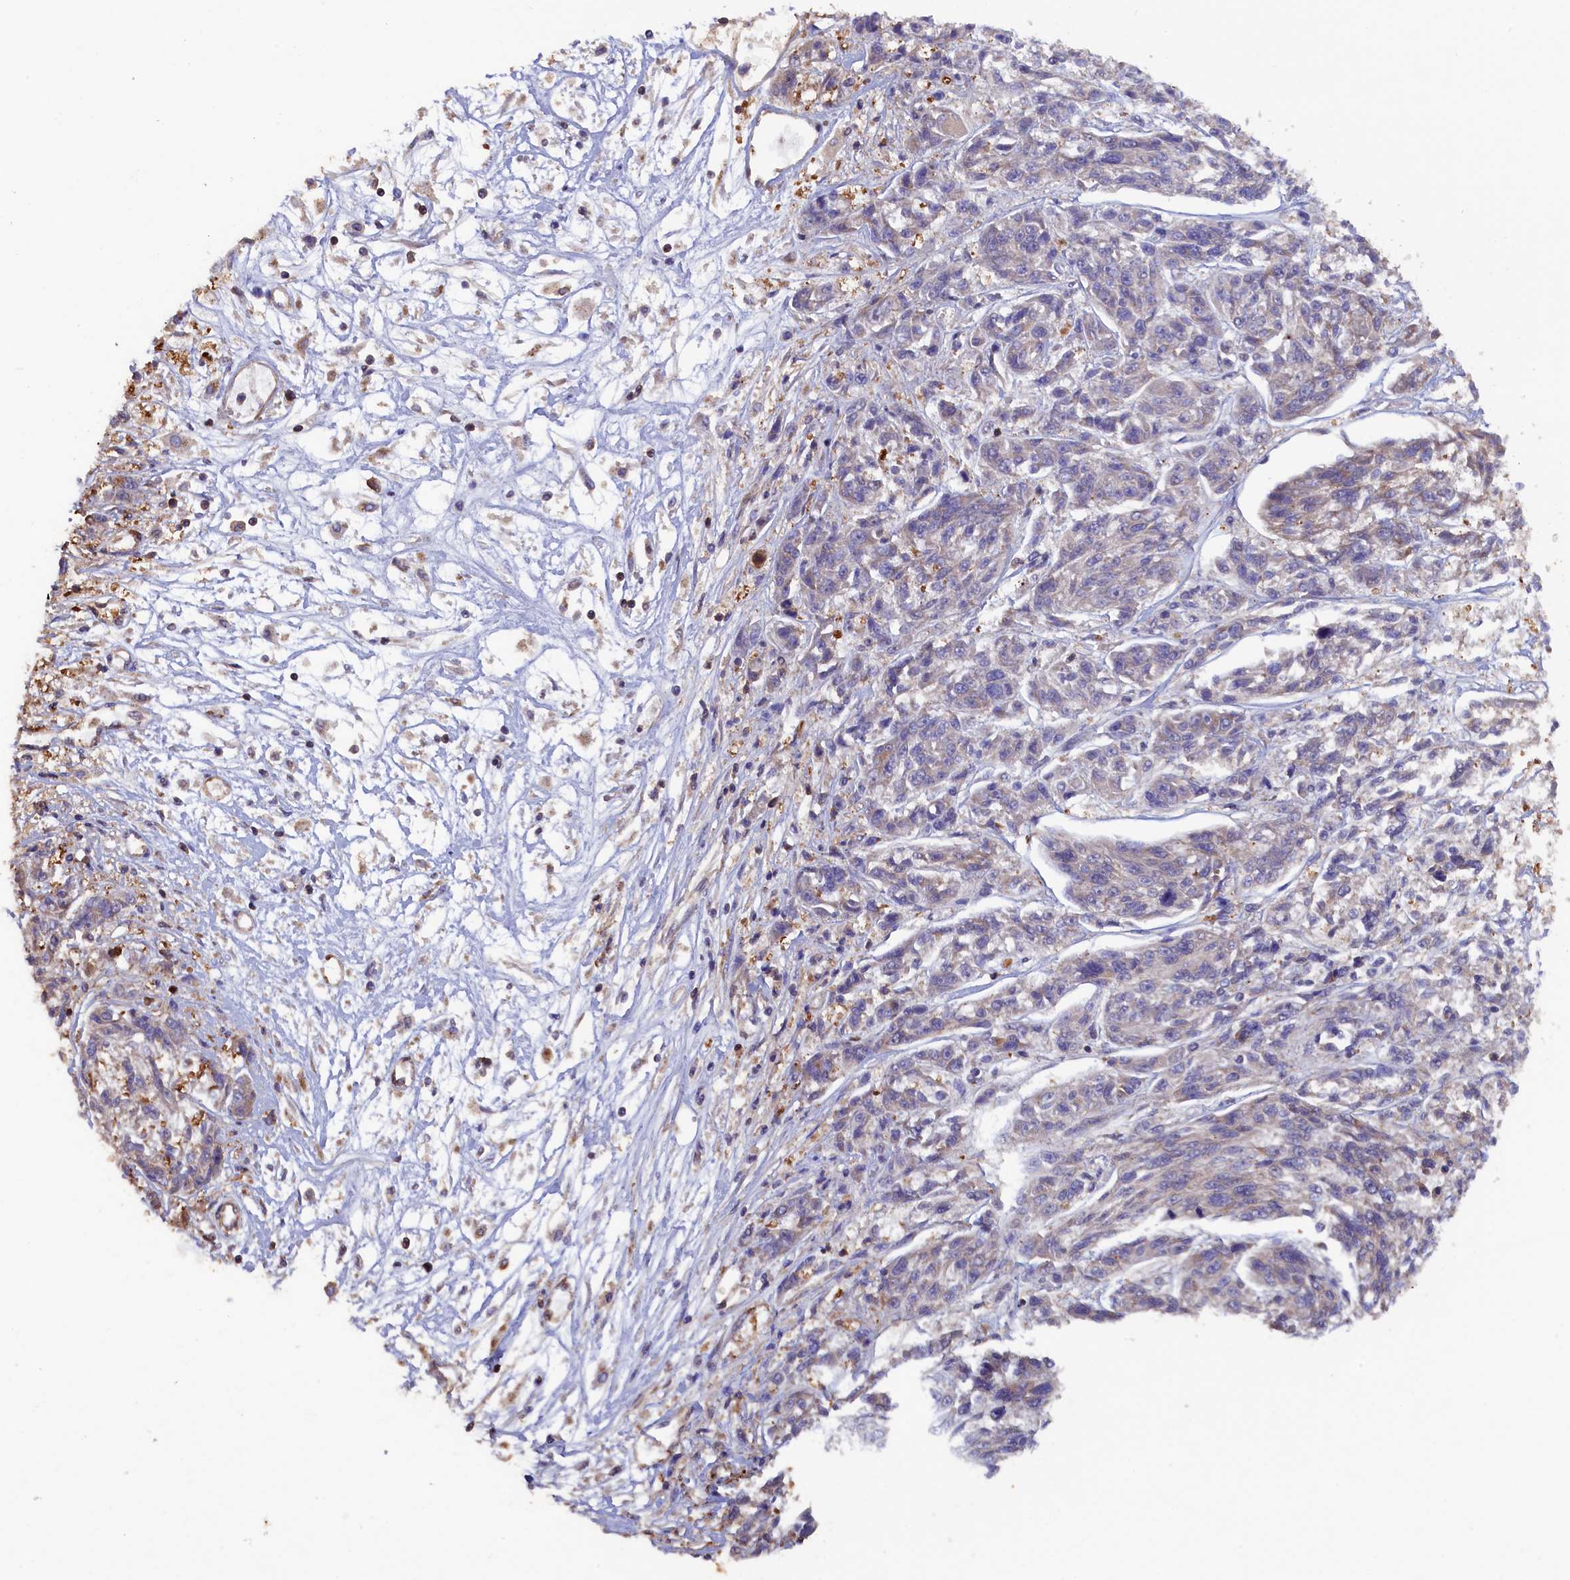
{"staining": {"intensity": "negative", "quantity": "none", "location": "none"}, "tissue": "melanoma", "cell_type": "Tumor cells", "image_type": "cancer", "snomed": [{"axis": "morphology", "description": "Malignant melanoma, NOS"}, {"axis": "topography", "description": "Skin"}], "caption": "This histopathology image is of malignant melanoma stained with immunohistochemistry to label a protein in brown with the nuclei are counter-stained blue. There is no staining in tumor cells. (DAB (3,3'-diaminobenzidine) IHC visualized using brightfield microscopy, high magnification).", "gene": "JPT2", "patient": {"sex": "male", "age": 53}}